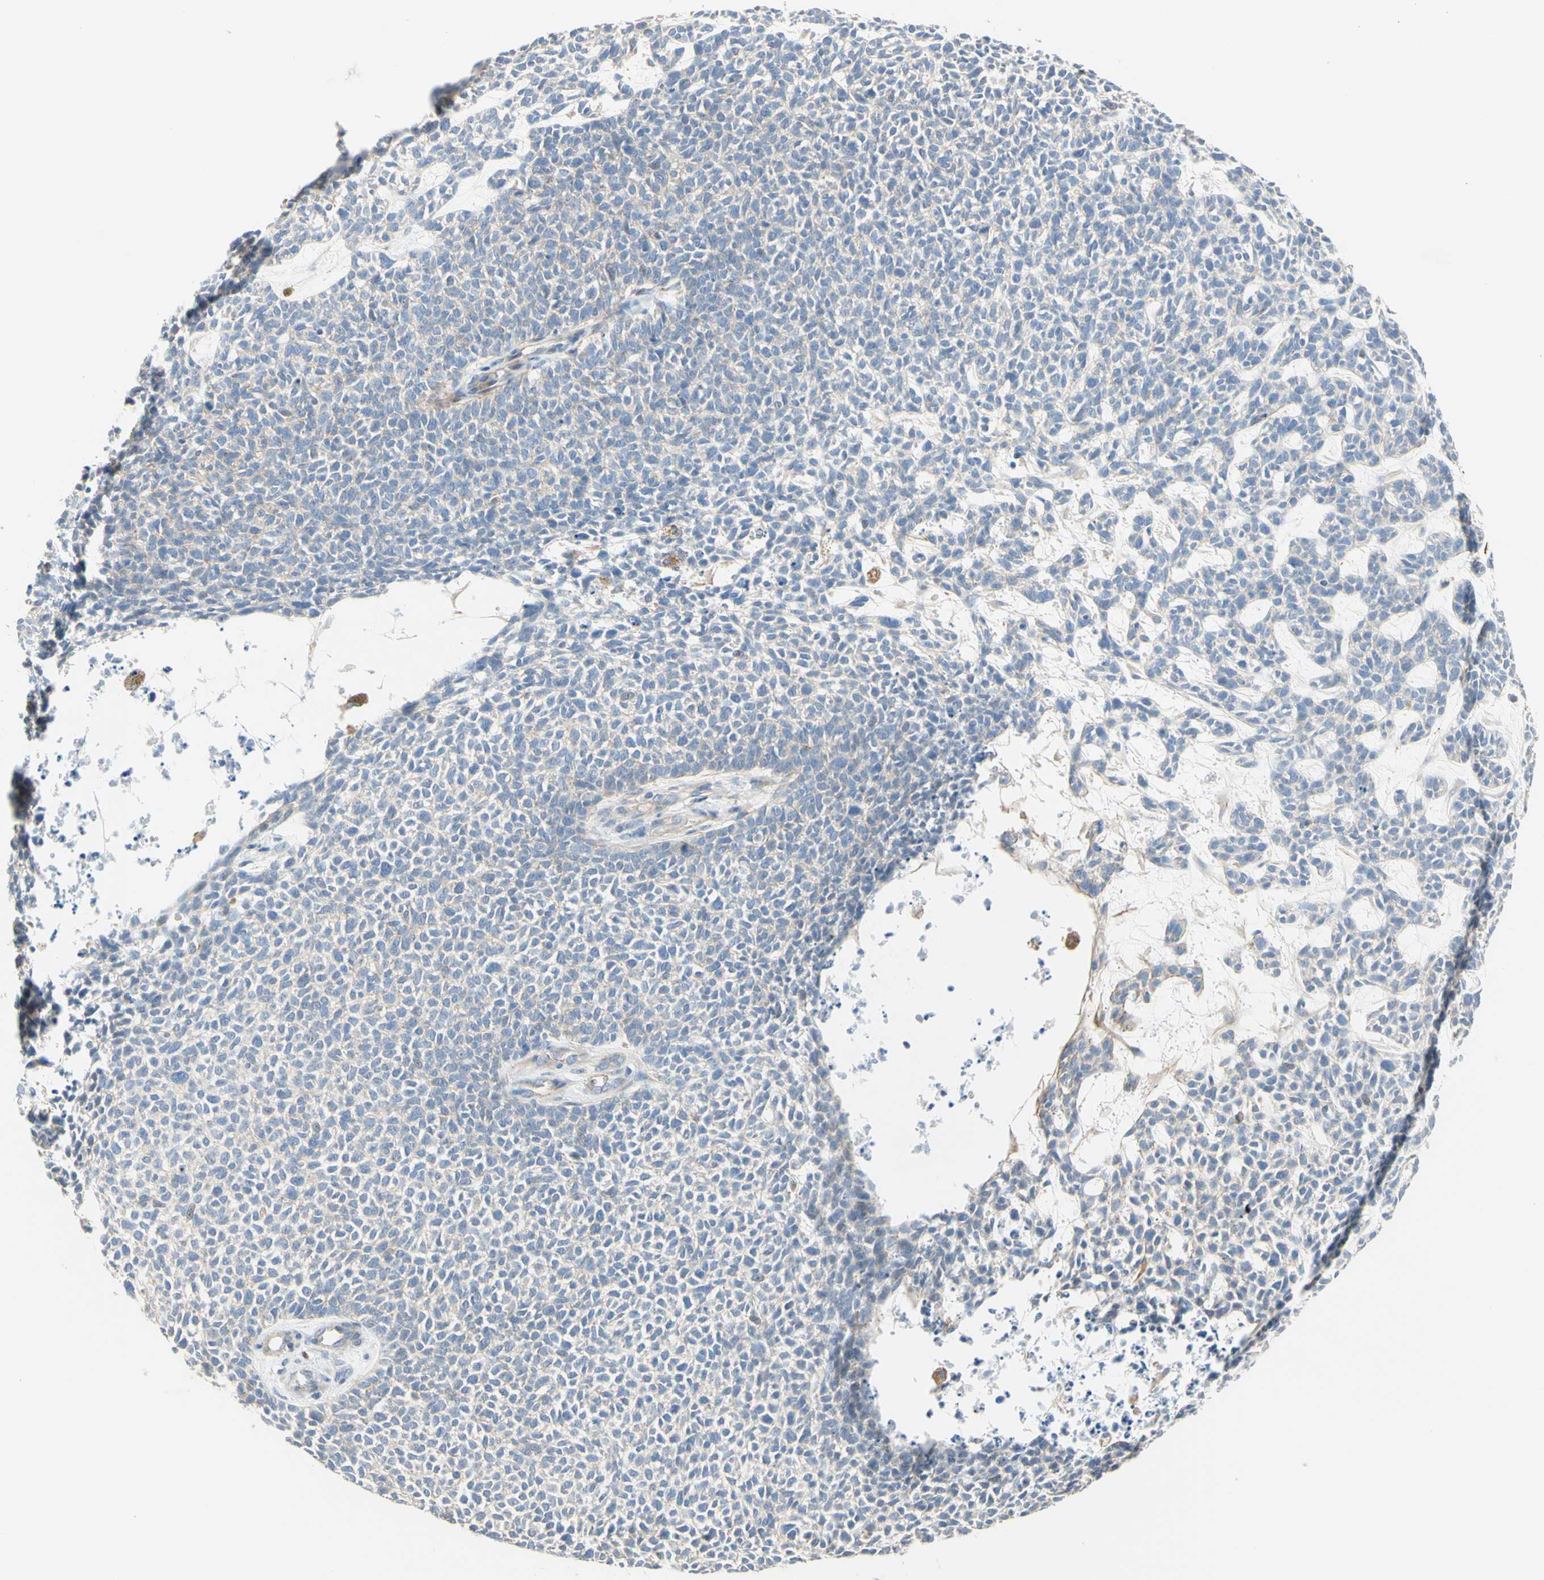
{"staining": {"intensity": "negative", "quantity": "none", "location": "none"}, "tissue": "skin cancer", "cell_type": "Tumor cells", "image_type": "cancer", "snomed": [{"axis": "morphology", "description": "Basal cell carcinoma"}, {"axis": "topography", "description": "Skin"}], "caption": "DAB immunohistochemical staining of human skin cancer (basal cell carcinoma) reveals no significant expression in tumor cells. (IHC, brightfield microscopy, high magnification).", "gene": "SEMA4C", "patient": {"sex": "female", "age": 84}}